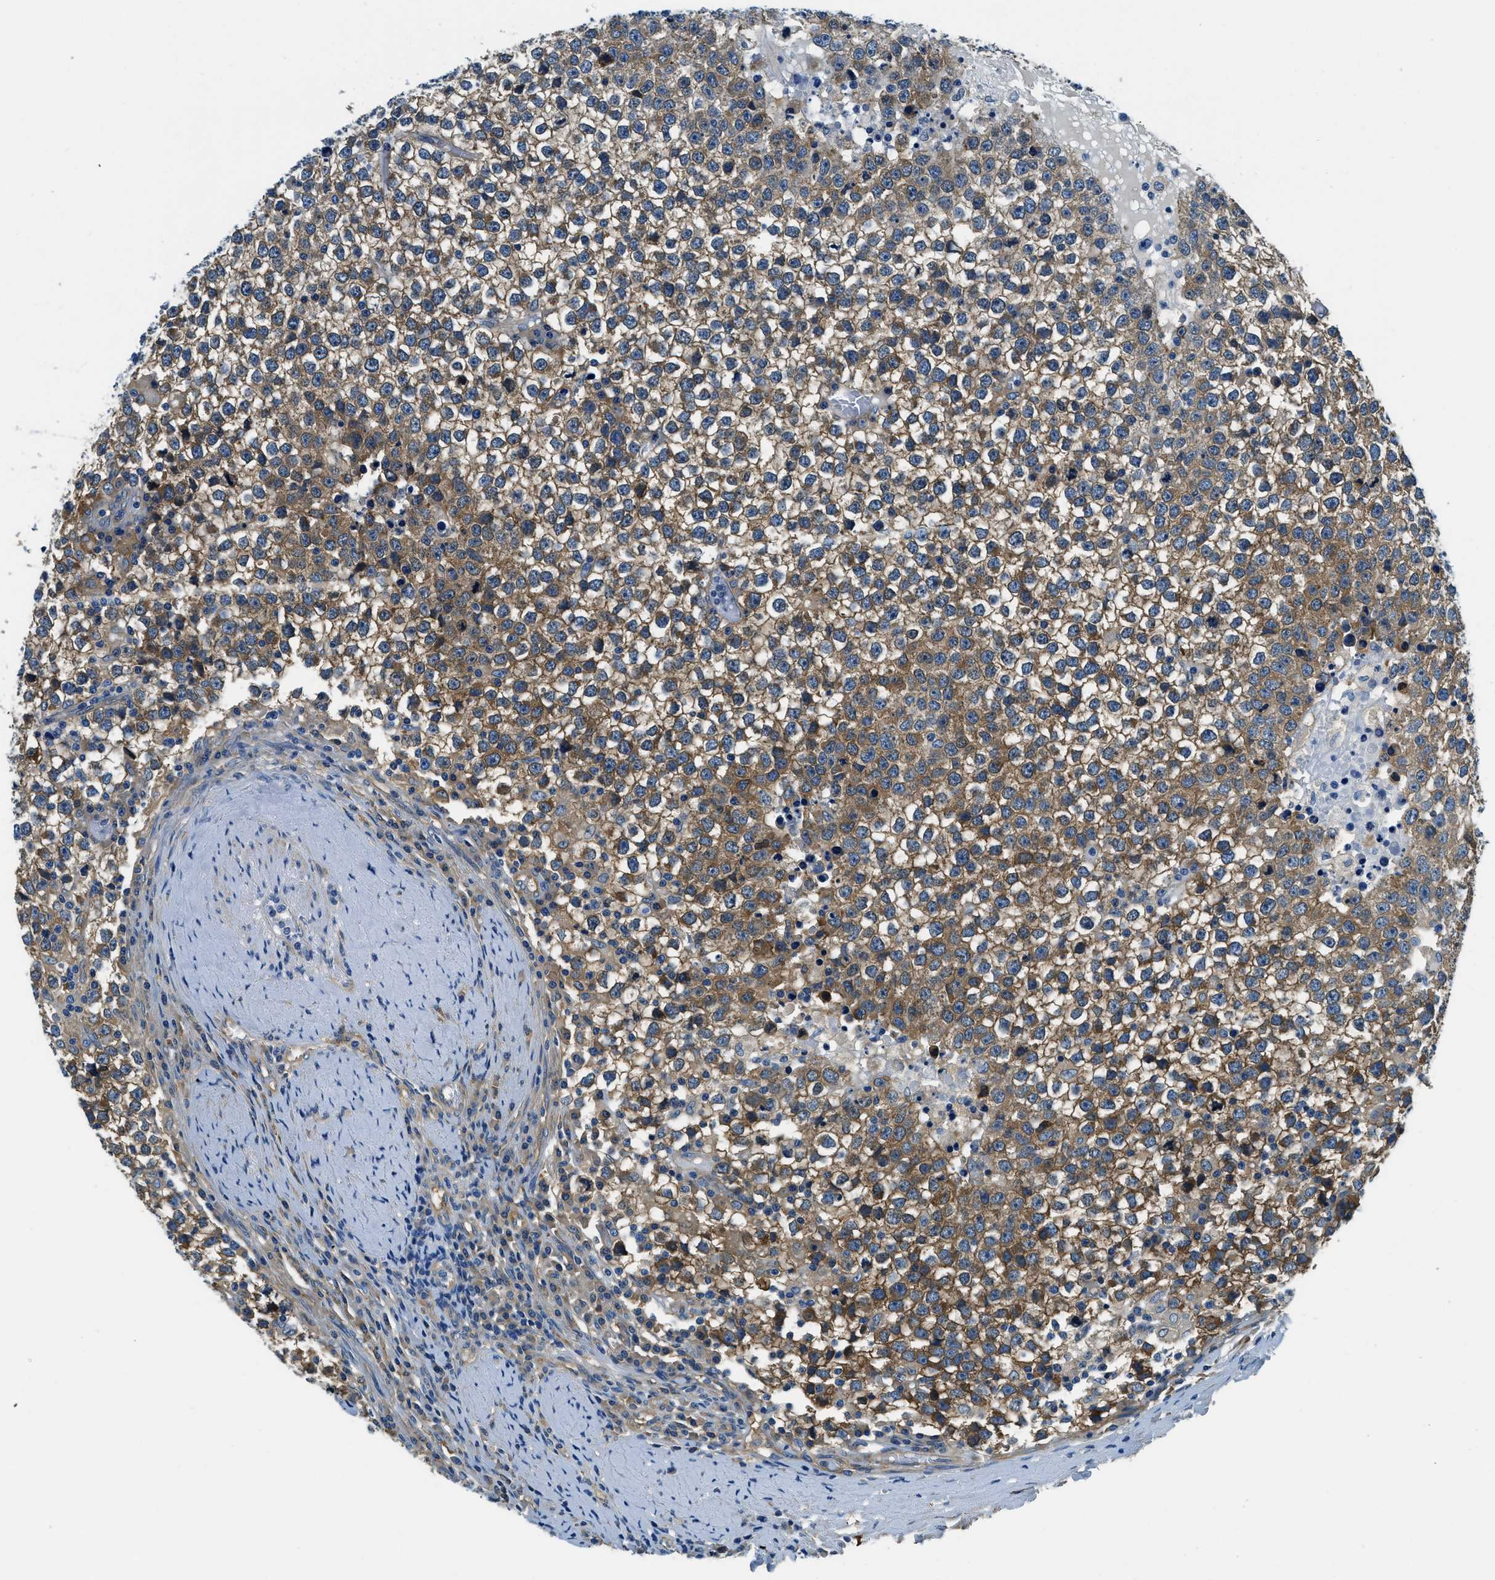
{"staining": {"intensity": "strong", "quantity": ">75%", "location": "cytoplasmic/membranous"}, "tissue": "testis cancer", "cell_type": "Tumor cells", "image_type": "cancer", "snomed": [{"axis": "morphology", "description": "Seminoma, NOS"}, {"axis": "topography", "description": "Testis"}], "caption": "About >75% of tumor cells in testis cancer (seminoma) demonstrate strong cytoplasmic/membranous protein positivity as visualized by brown immunohistochemical staining.", "gene": "TWF1", "patient": {"sex": "male", "age": 65}}